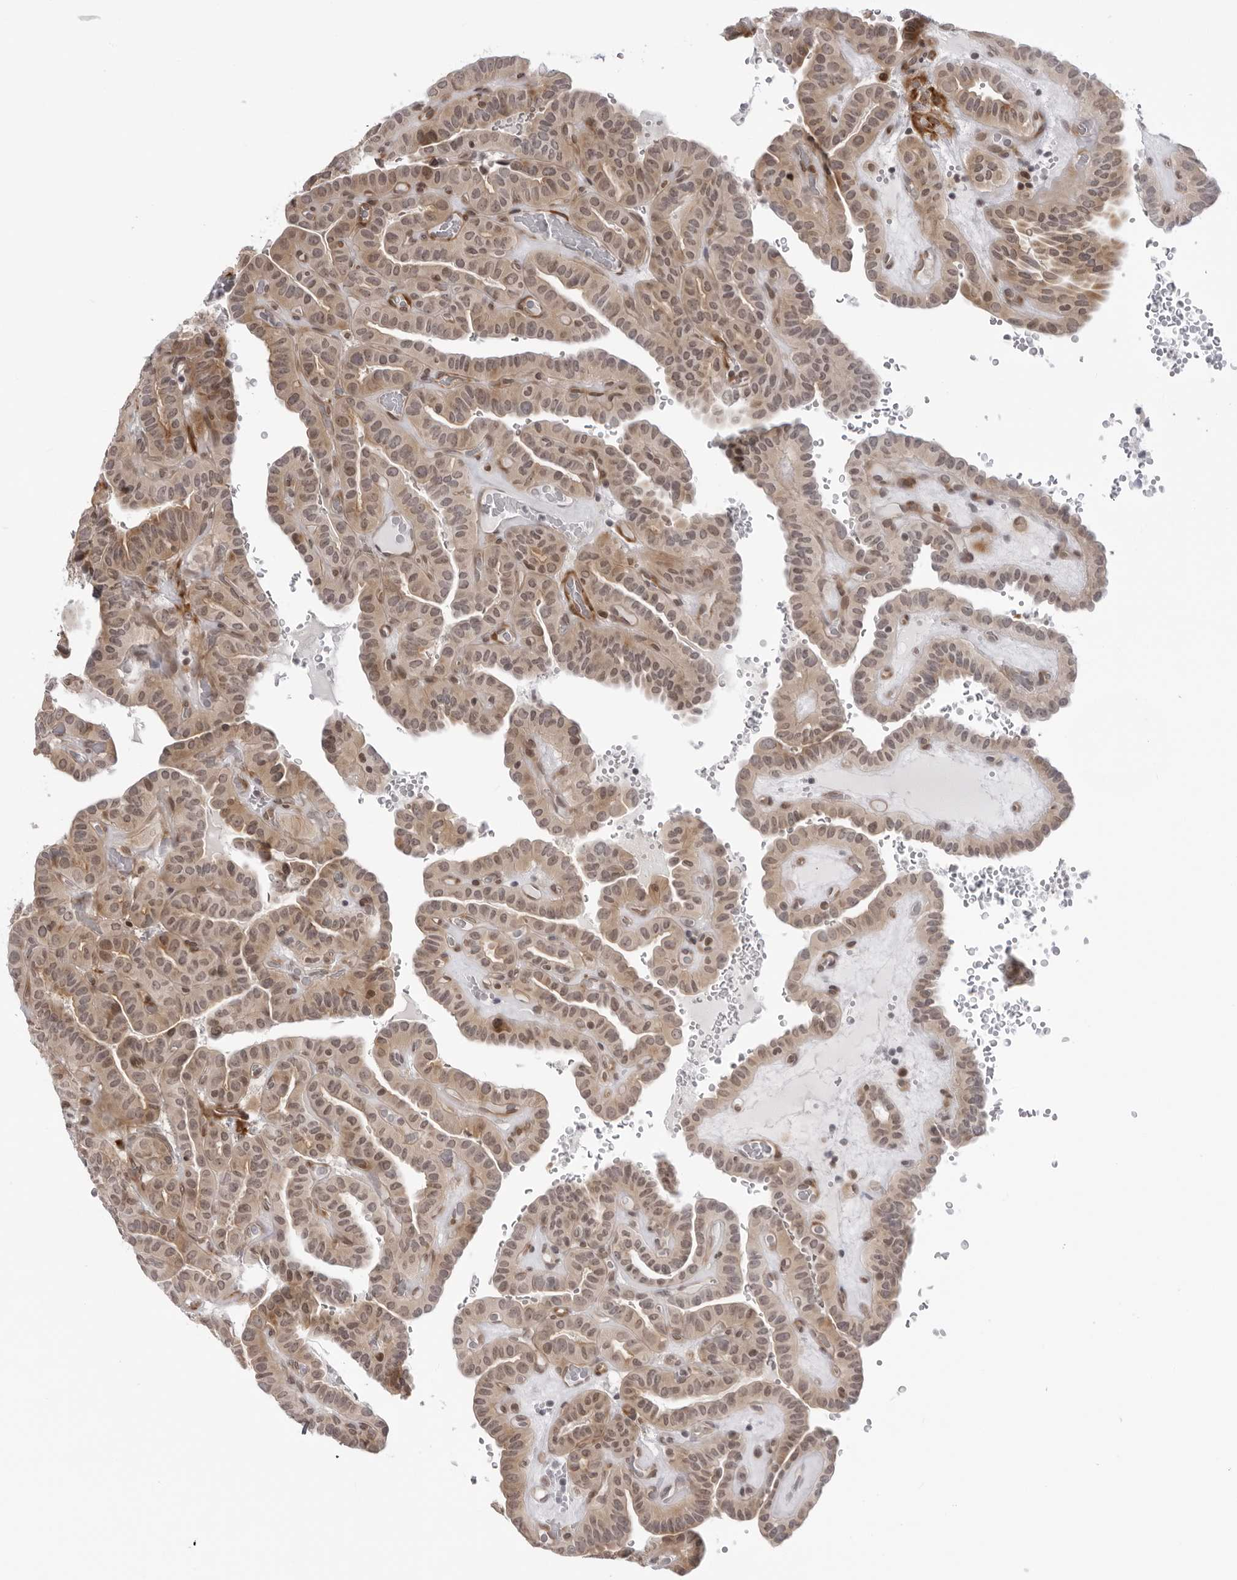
{"staining": {"intensity": "moderate", "quantity": ">75%", "location": "cytoplasmic/membranous,nuclear"}, "tissue": "thyroid cancer", "cell_type": "Tumor cells", "image_type": "cancer", "snomed": [{"axis": "morphology", "description": "Papillary adenocarcinoma, NOS"}, {"axis": "topography", "description": "Thyroid gland"}], "caption": "Immunohistochemistry (IHC) (DAB (3,3'-diaminobenzidine)) staining of thyroid cancer exhibits moderate cytoplasmic/membranous and nuclear protein positivity in about >75% of tumor cells.", "gene": "SRGAP2", "patient": {"sex": "male", "age": 77}}